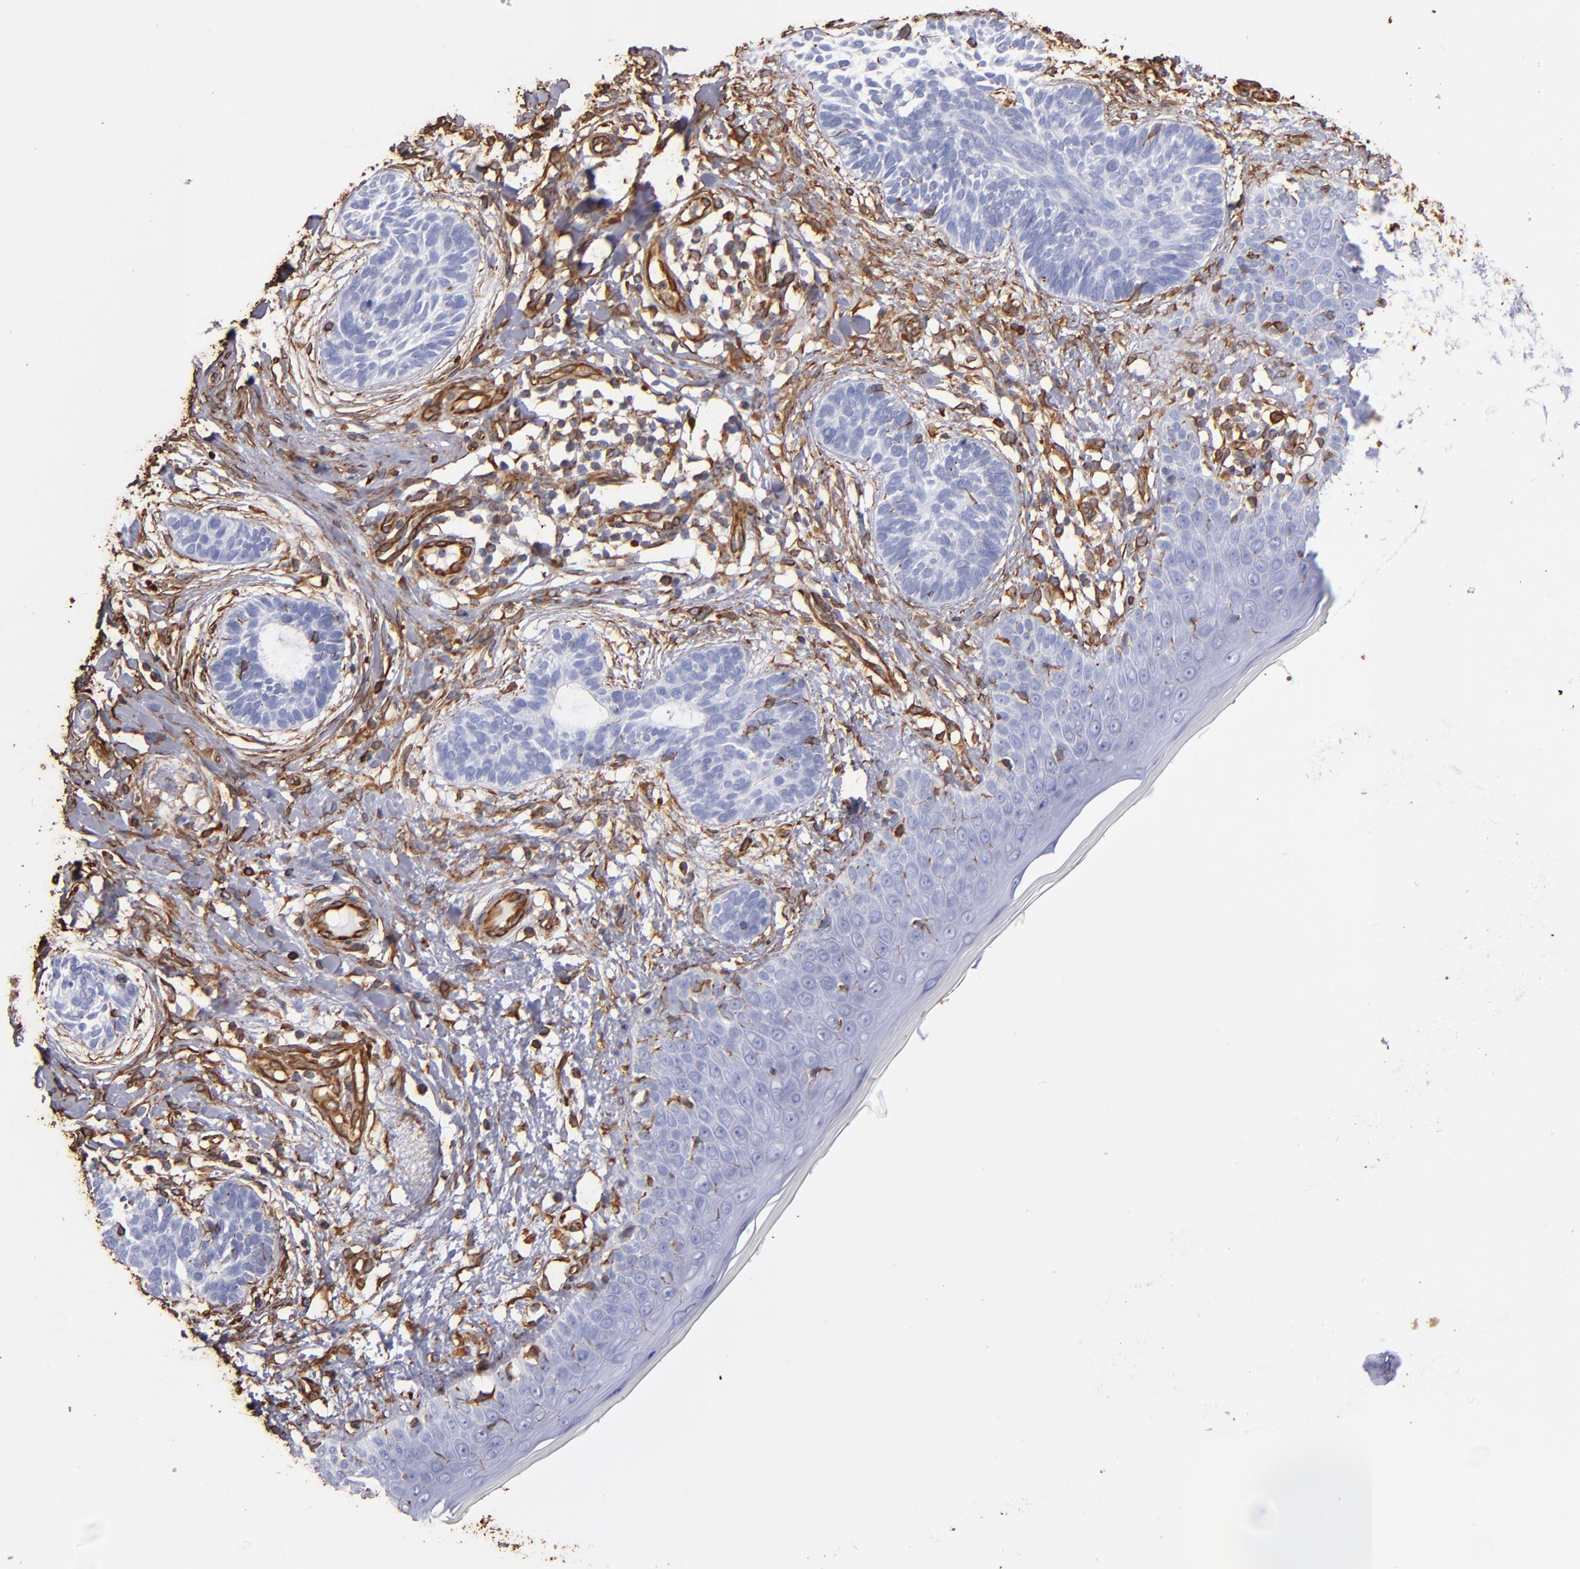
{"staining": {"intensity": "negative", "quantity": "none", "location": "none"}, "tissue": "skin cancer", "cell_type": "Tumor cells", "image_type": "cancer", "snomed": [{"axis": "morphology", "description": "Normal tissue, NOS"}, {"axis": "morphology", "description": "Basal cell carcinoma"}, {"axis": "topography", "description": "Skin"}], "caption": "Micrograph shows no protein expression in tumor cells of skin cancer tissue.", "gene": "VIM", "patient": {"sex": "male", "age": 63}}